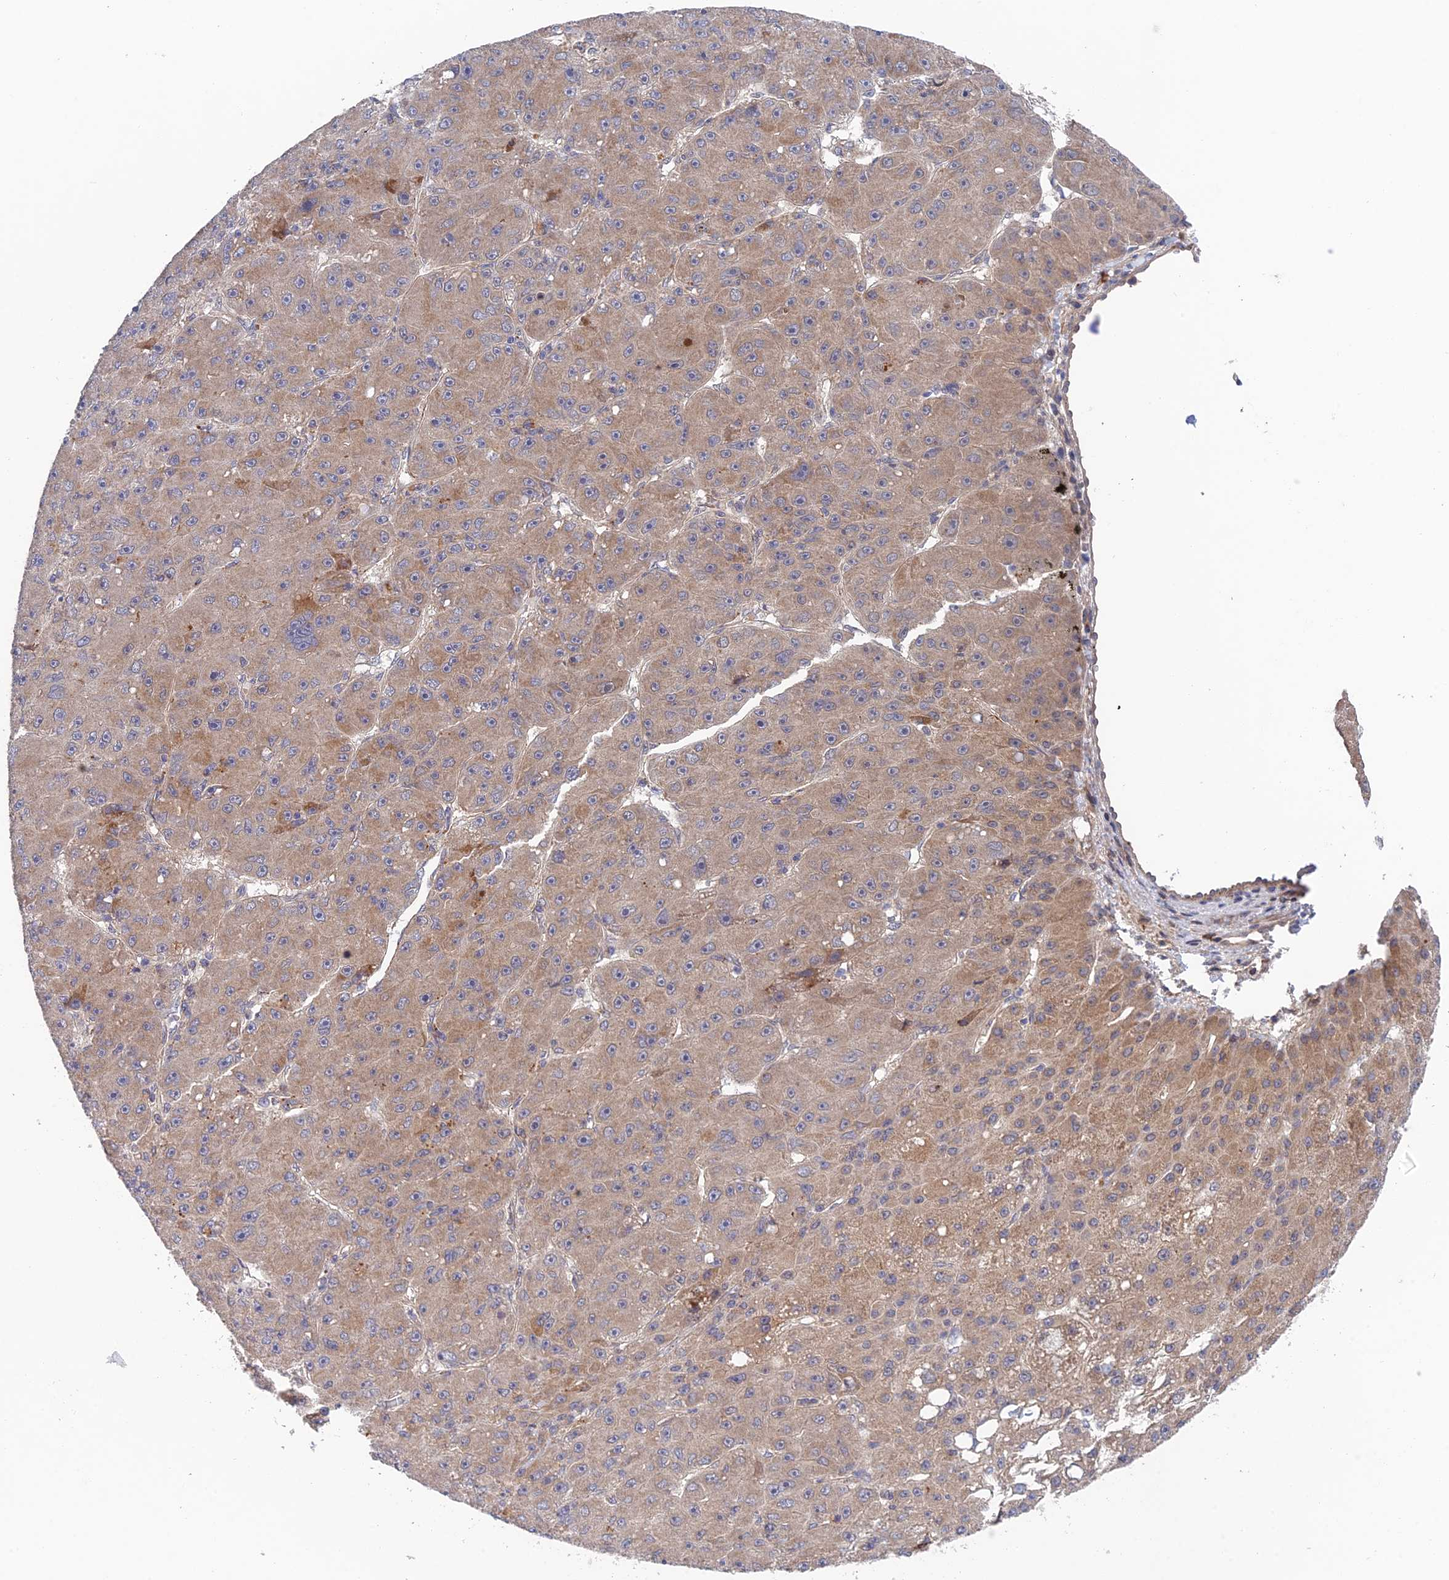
{"staining": {"intensity": "weak", "quantity": "25%-75%", "location": "cytoplasmic/membranous"}, "tissue": "liver cancer", "cell_type": "Tumor cells", "image_type": "cancer", "snomed": [{"axis": "morphology", "description": "Carcinoma, Hepatocellular, NOS"}, {"axis": "topography", "description": "Liver"}], "caption": "Immunohistochemical staining of human liver hepatocellular carcinoma shows low levels of weak cytoplasmic/membranous protein positivity in about 25%-75% of tumor cells.", "gene": "UROS", "patient": {"sex": "male", "age": 67}}